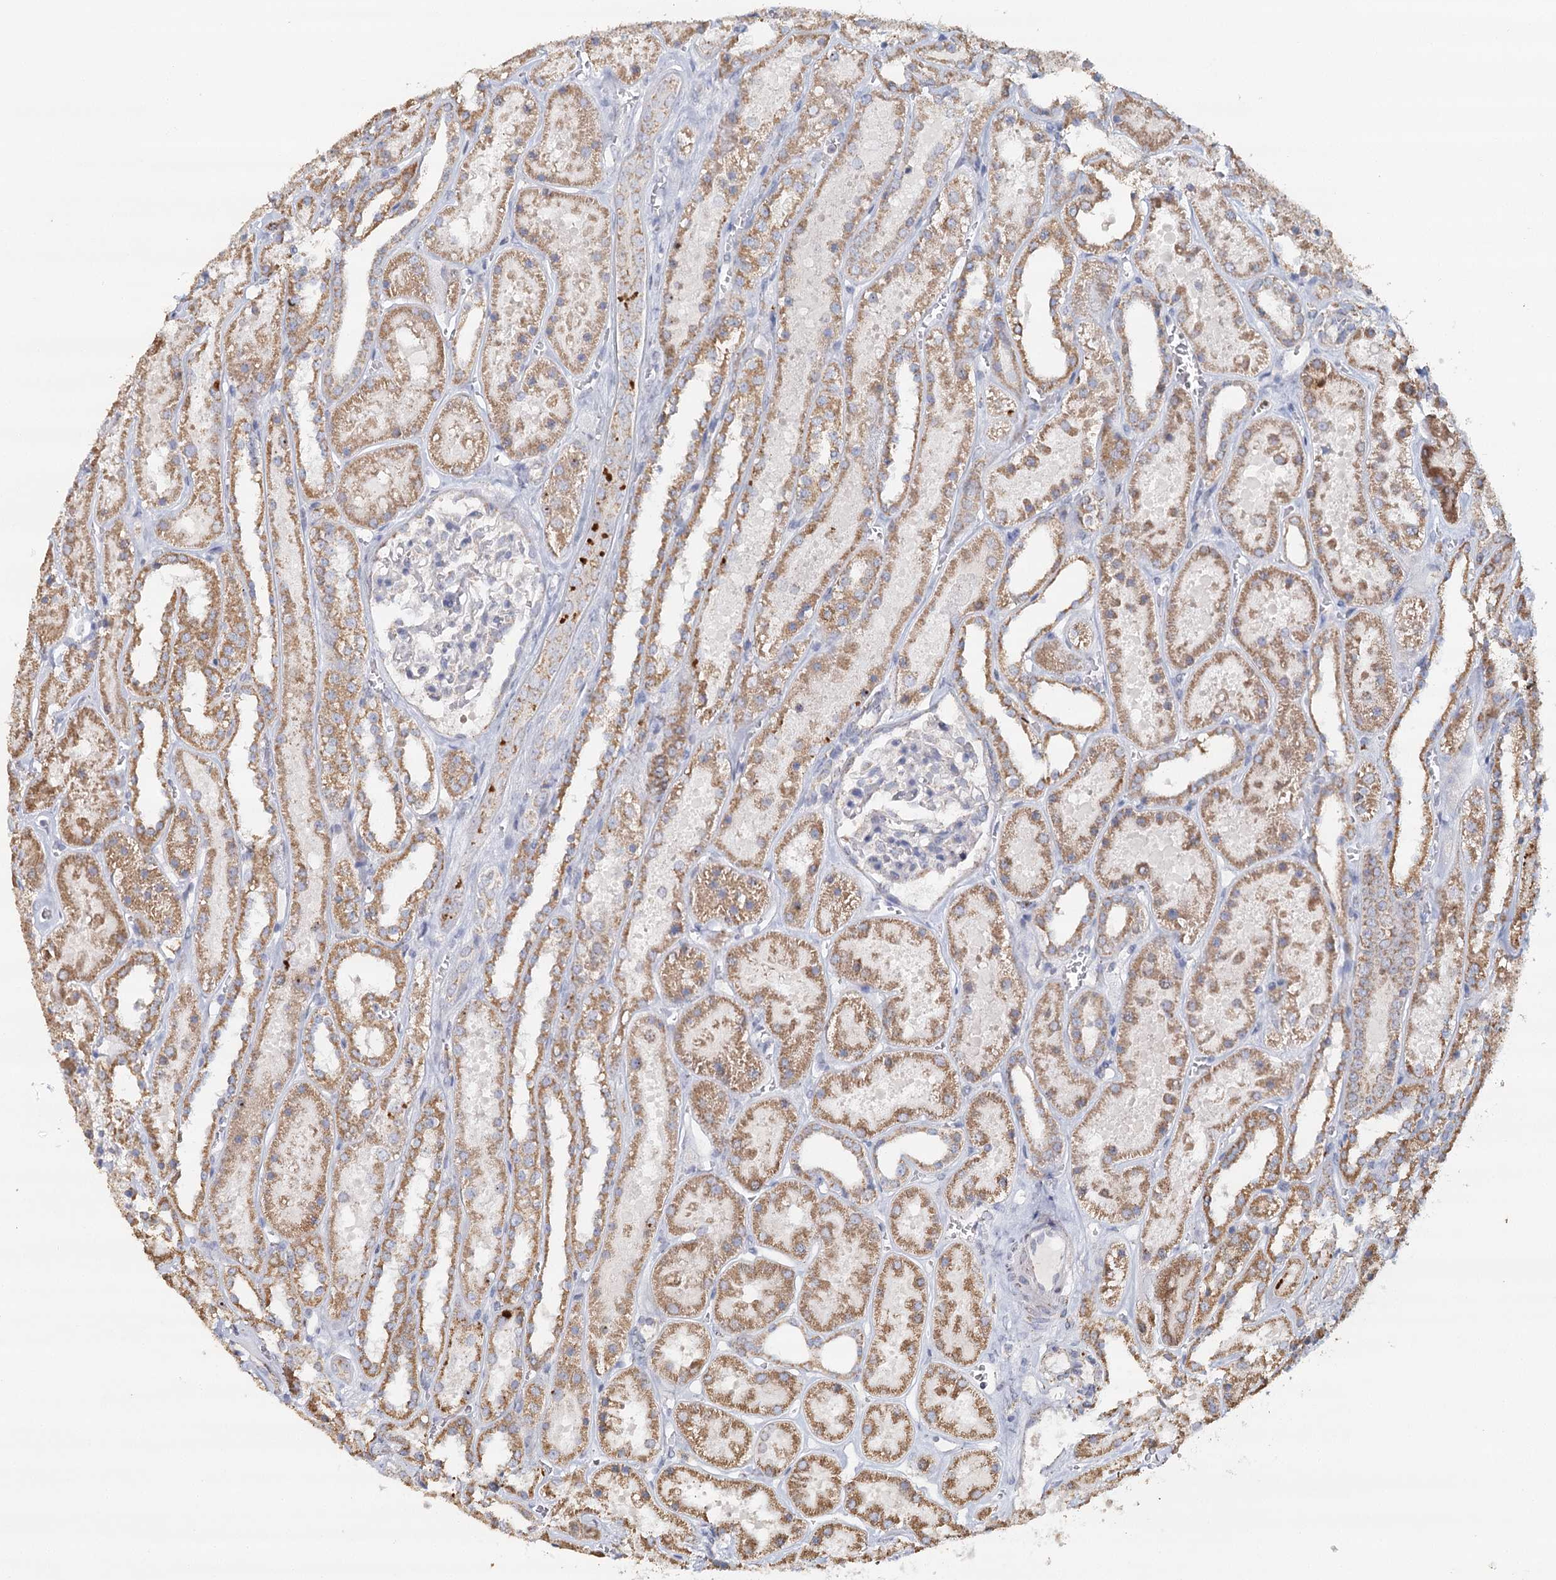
{"staining": {"intensity": "negative", "quantity": "none", "location": "none"}, "tissue": "kidney", "cell_type": "Cells in glomeruli", "image_type": "normal", "snomed": [{"axis": "morphology", "description": "Normal tissue, NOS"}, {"axis": "topography", "description": "Kidney"}], "caption": "This is a micrograph of IHC staining of benign kidney, which shows no staining in cells in glomeruli. The staining was performed using DAB to visualize the protein expression in brown, while the nuclei were stained in blue with hematoxylin (Magnification: 20x).", "gene": "MMP25", "patient": {"sex": "female", "age": 41}}